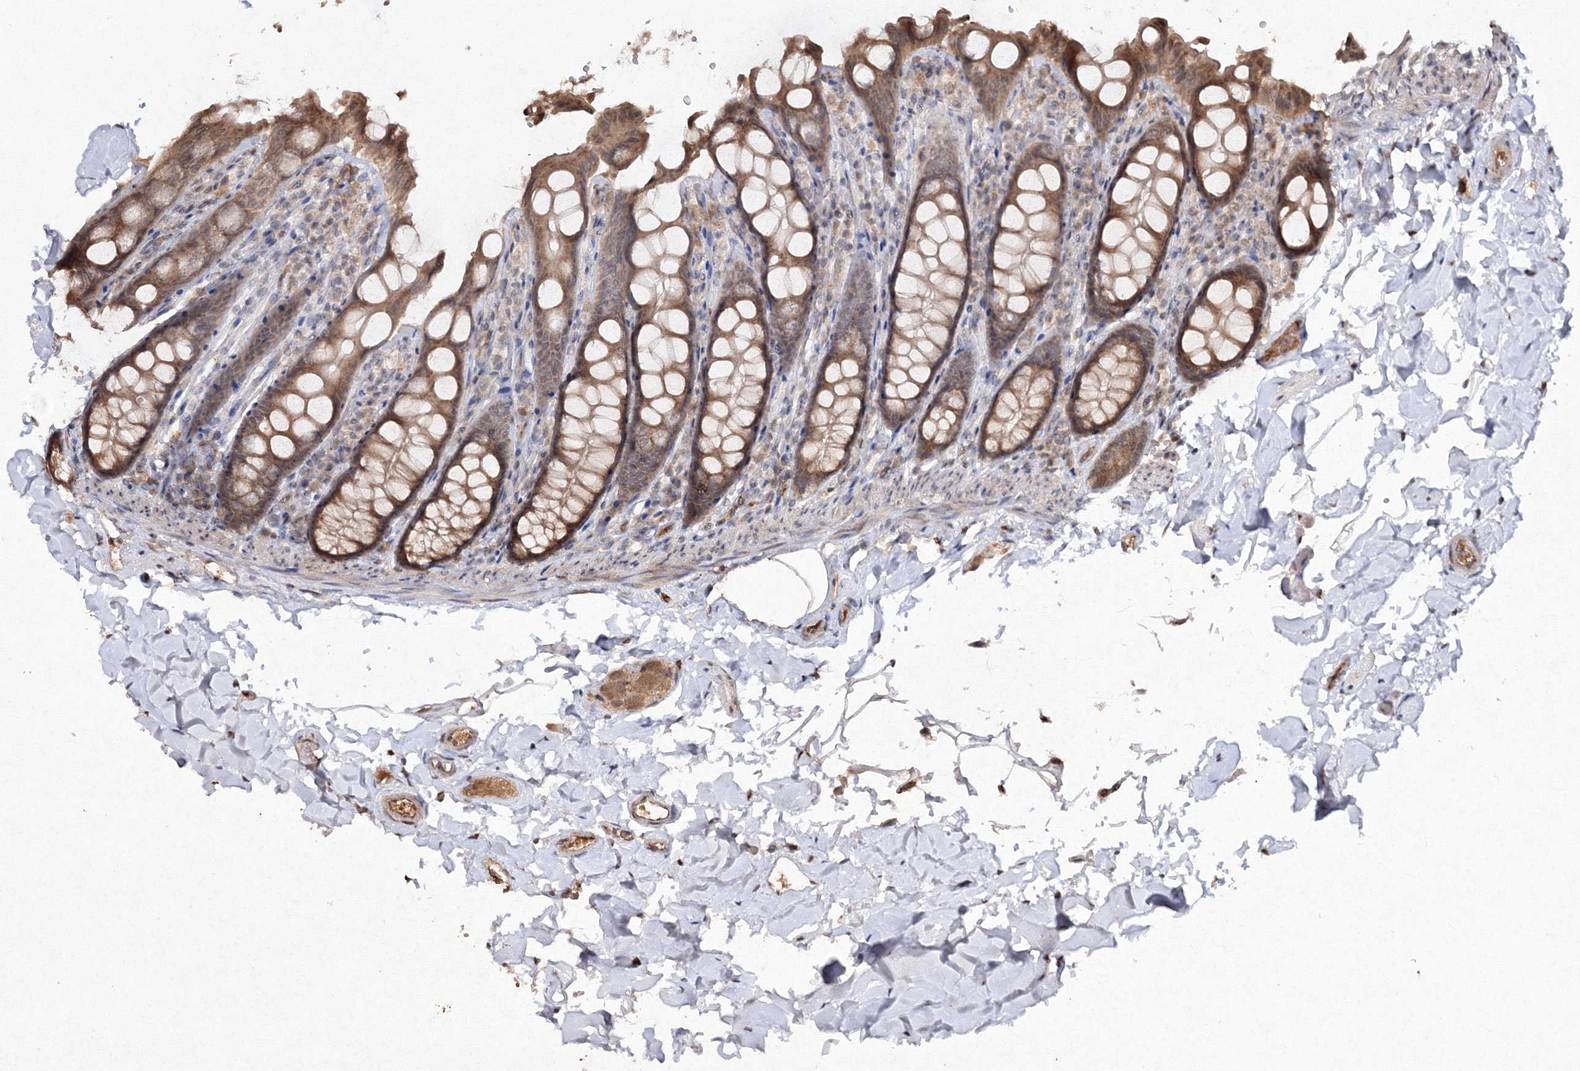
{"staining": {"intensity": "moderate", "quantity": ">75%", "location": "cytoplasmic/membranous,nuclear"}, "tissue": "colon", "cell_type": "Endothelial cells", "image_type": "normal", "snomed": [{"axis": "morphology", "description": "Normal tissue, NOS"}, {"axis": "topography", "description": "Colon"}, {"axis": "topography", "description": "Peripheral nerve tissue"}], "caption": "DAB immunohistochemical staining of benign human colon shows moderate cytoplasmic/membranous,nuclear protein positivity in approximately >75% of endothelial cells. Using DAB (brown) and hematoxylin (blue) stains, captured at high magnification using brightfield microscopy.", "gene": "PEX13", "patient": {"sex": "female", "age": 61}}